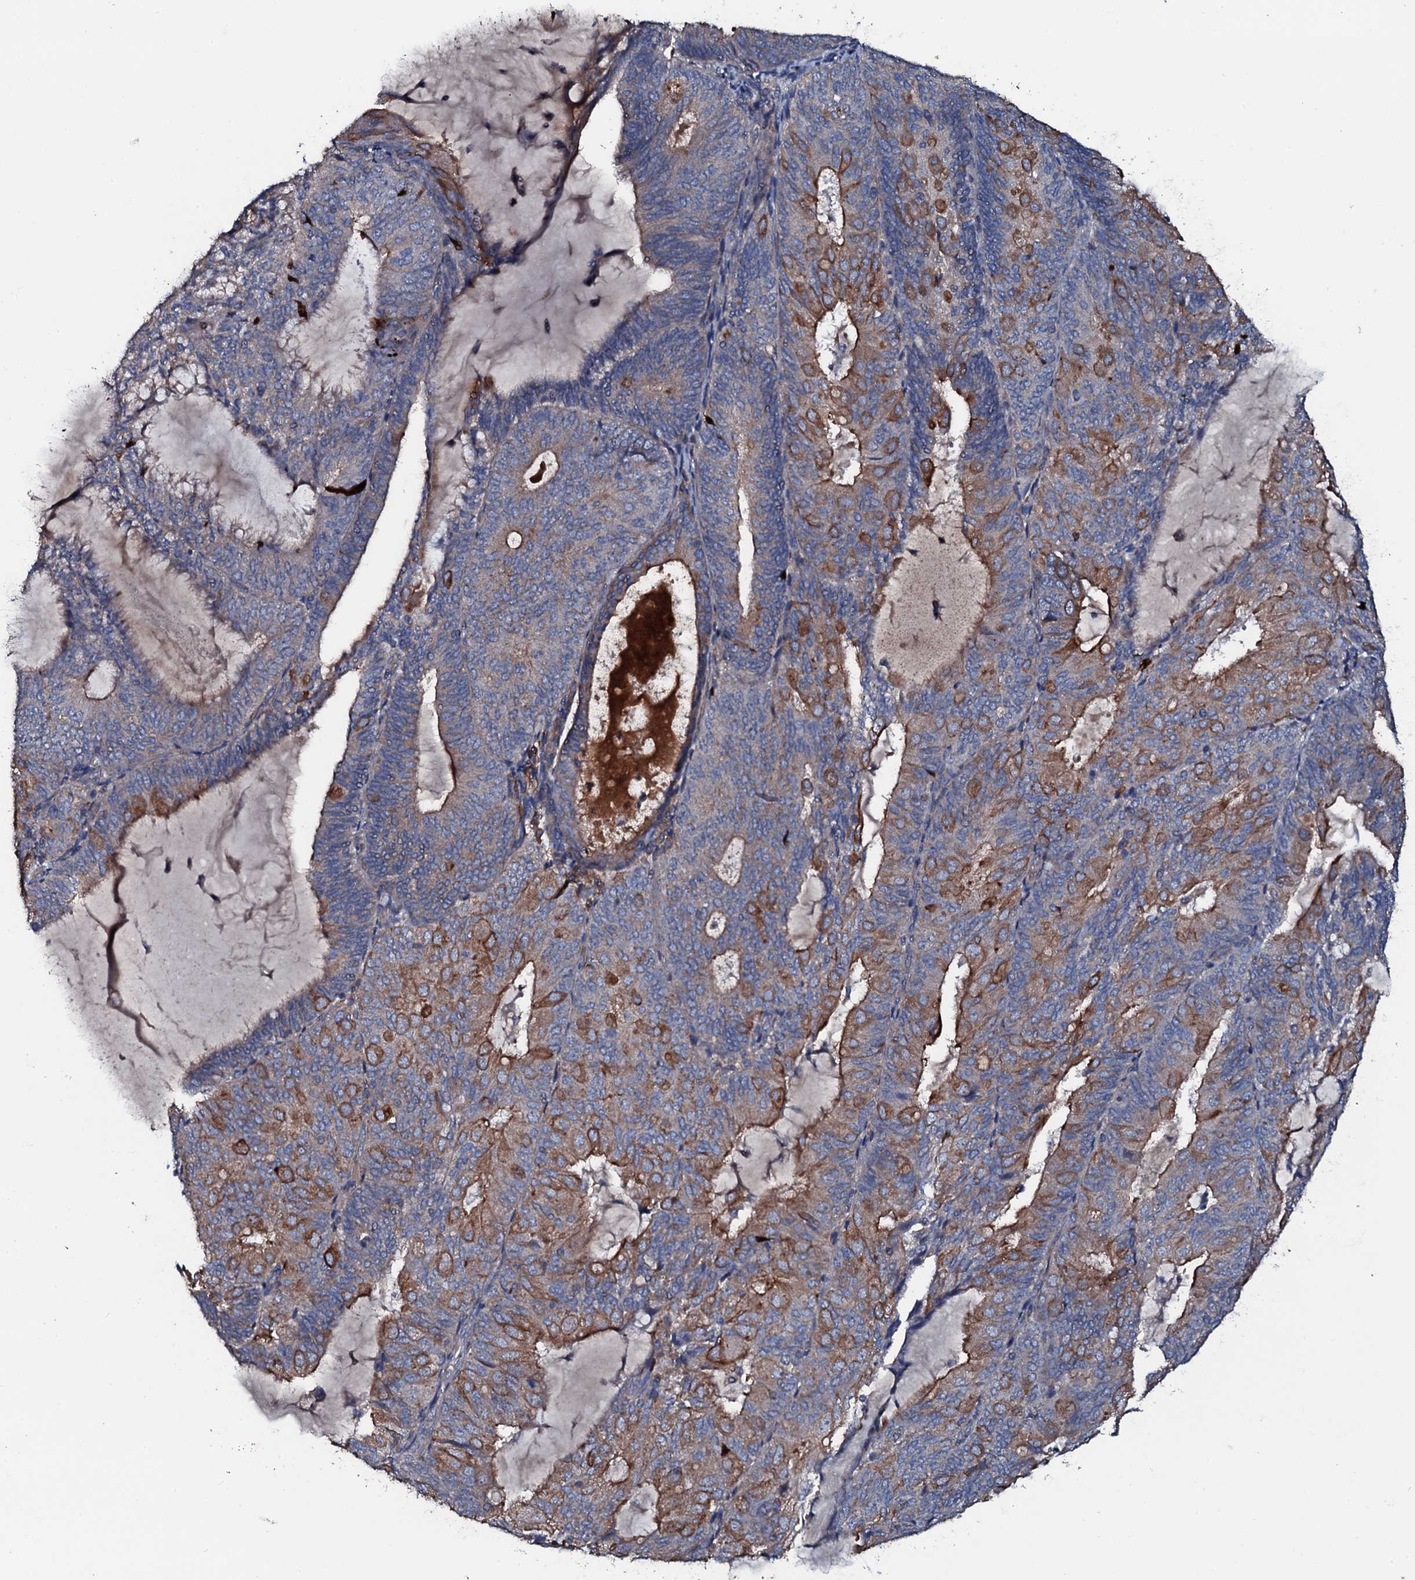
{"staining": {"intensity": "strong", "quantity": "25%-75%", "location": "cytoplasmic/membranous"}, "tissue": "endometrial cancer", "cell_type": "Tumor cells", "image_type": "cancer", "snomed": [{"axis": "morphology", "description": "Adenocarcinoma, NOS"}, {"axis": "topography", "description": "Endometrium"}], "caption": "Strong cytoplasmic/membranous staining is identified in about 25%-75% of tumor cells in endometrial cancer (adenocarcinoma).", "gene": "NEK1", "patient": {"sex": "female", "age": 81}}